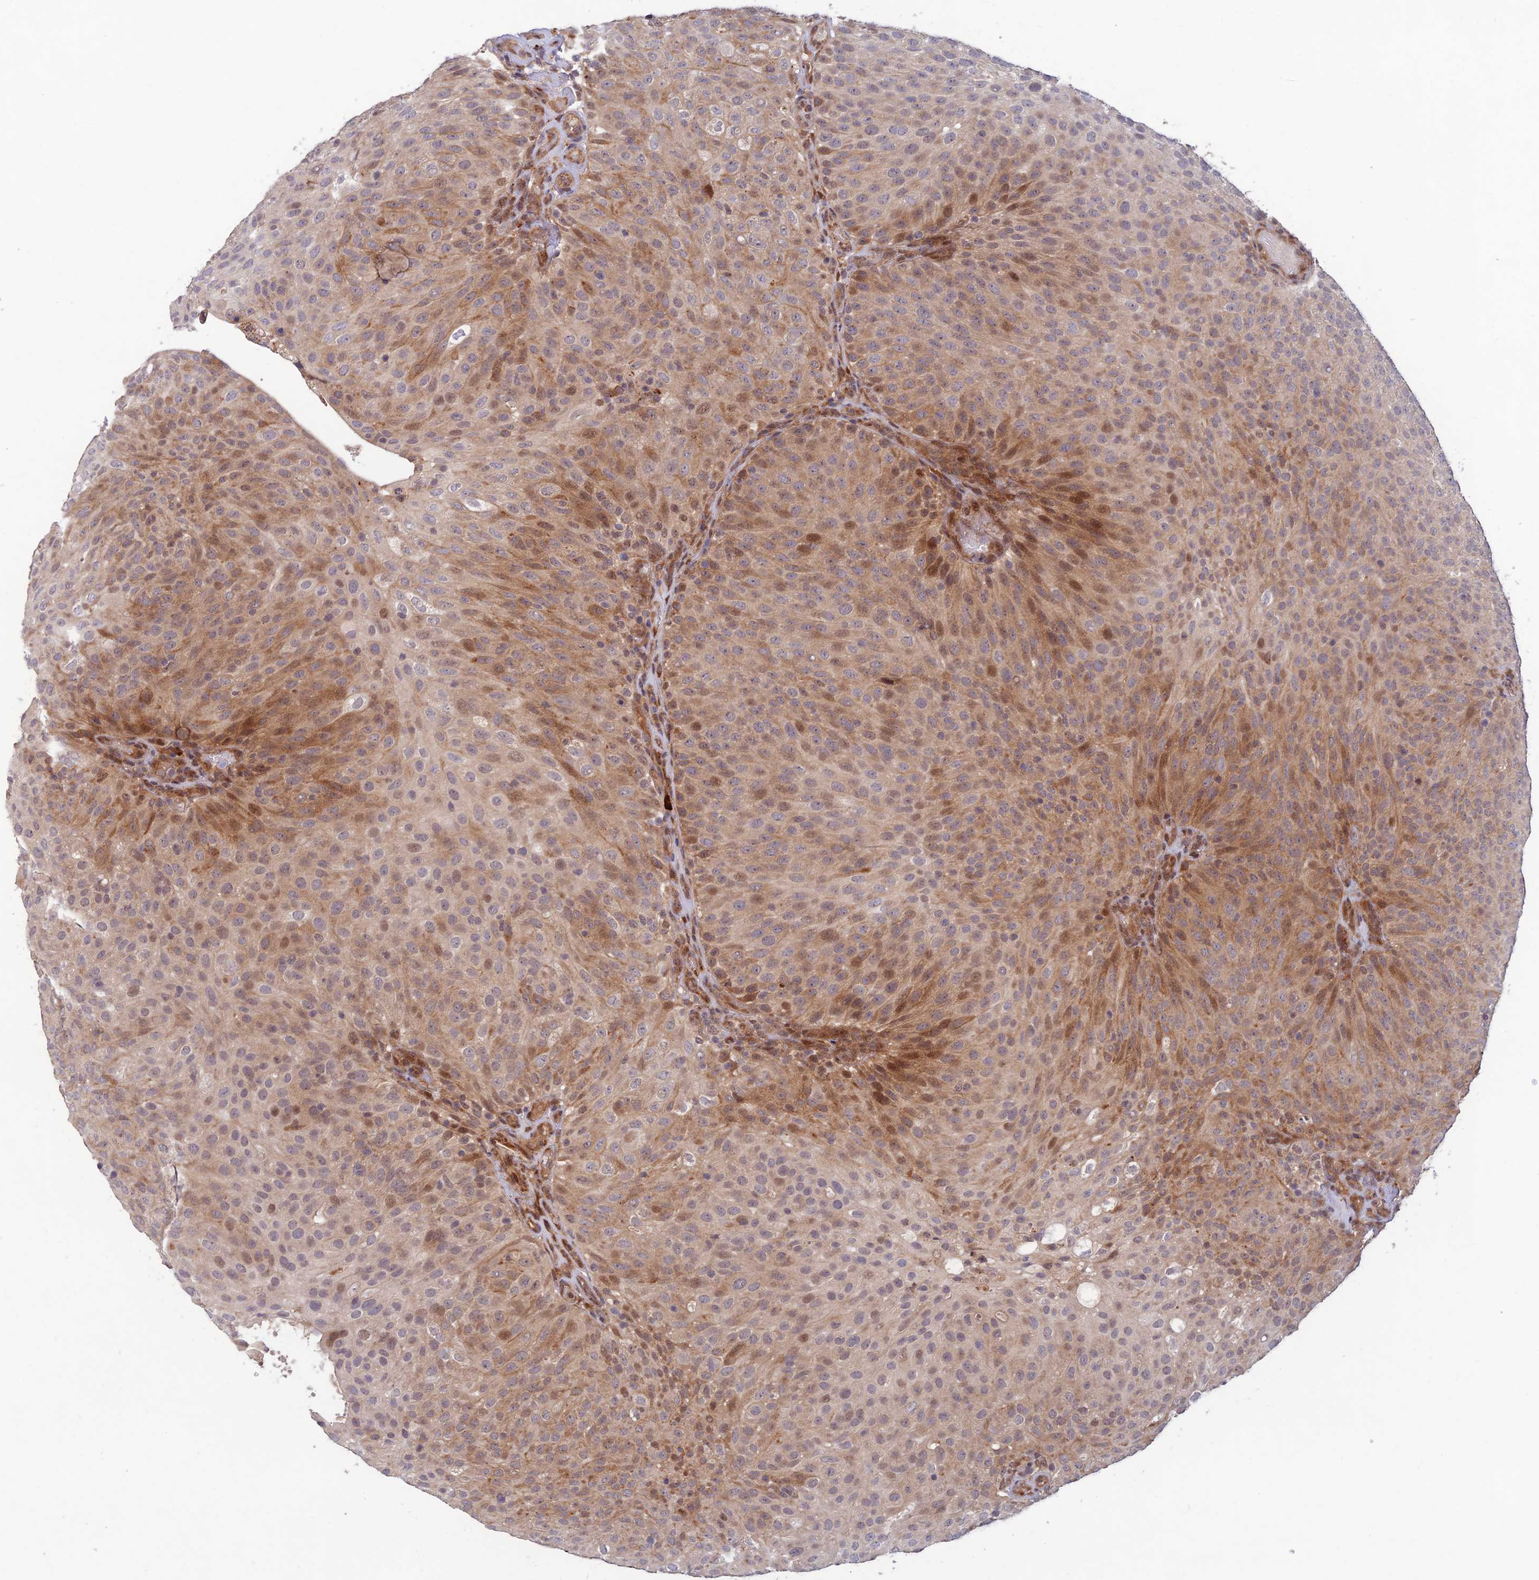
{"staining": {"intensity": "moderate", "quantity": "25%-75%", "location": "cytoplasmic/membranous,nuclear"}, "tissue": "urothelial cancer", "cell_type": "Tumor cells", "image_type": "cancer", "snomed": [{"axis": "morphology", "description": "Urothelial carcinoma, Low grade"}, {"axis": "topography", "description": "Urinary bladder"}], "caption": "Immunohistochemistry histopathology image of neoplastic tissue: human urothelial cancer stained using immunohistochemistry (IHC) reveals medium levels of moderate protein expression localized specifically in the cytoplasmic/membranous and nuclear of tumor cells, appearing as a cytoplasmic/membranous and nuclear brown color.", "gene": "ZNF565", "patient": {"sex": "male", "age": 78}}